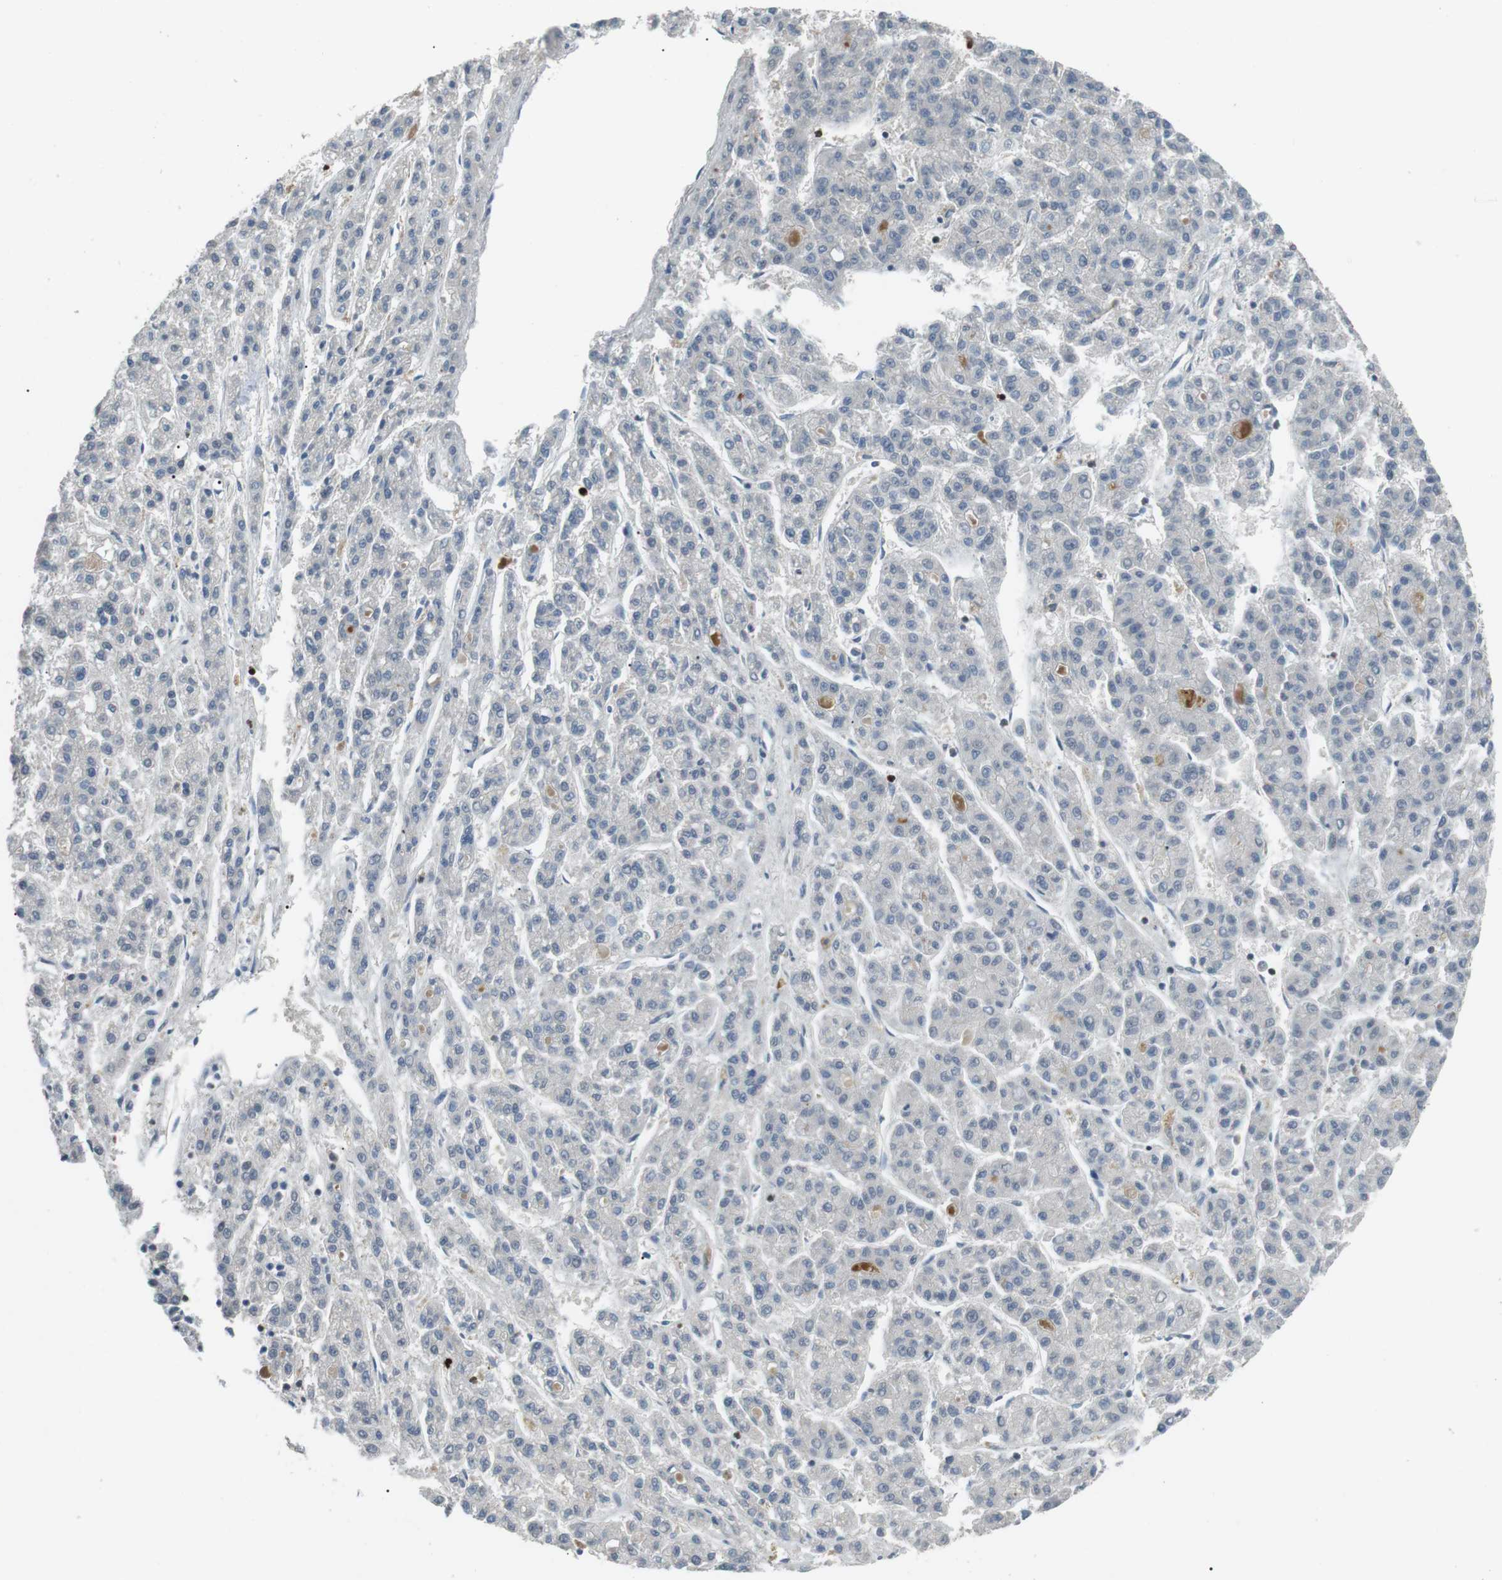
{"staining": {"intensity": "negative", "quantity": "none", "location": "none"}, "tissue": "liver cancer", "cell_type": "Tumor cells", "image_type": "cancer", "snomed": [{"axis": "morphology", "description": "Carcinoma, Hepatocellular, NOS"}, {"axis": "topography", "description": "Liver"}], "caption": "This is an immunohistochemistry image of liver cancer (hepatocellular carcinoma). There is no staining in tumor cells.", "gene": "GZMM", "patient": {"sex": "male", "age": 70}}